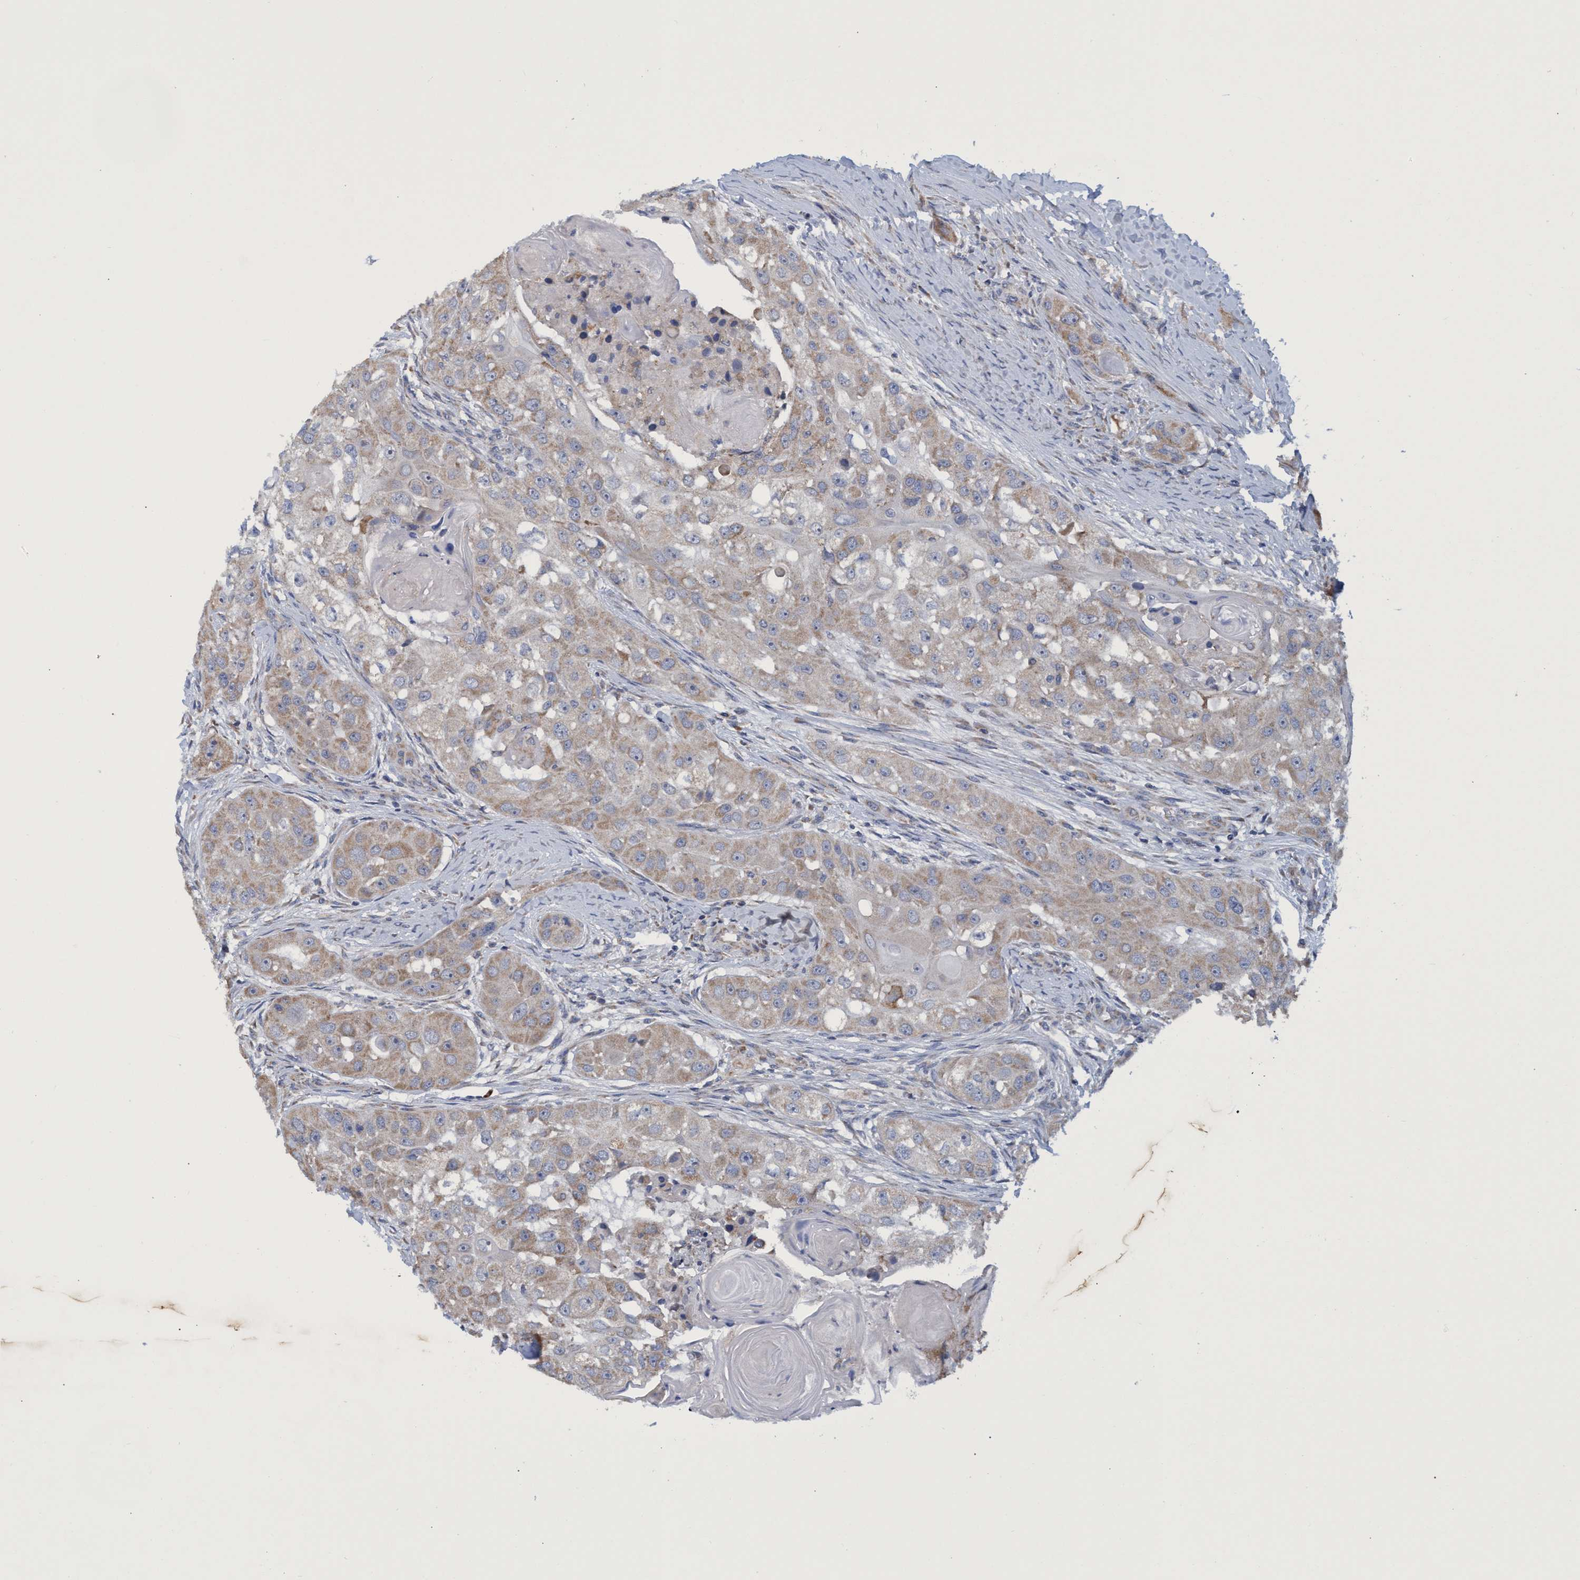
{"staining": {"intensity": "weak", "quantity": ">75%", "location": "cytoplasmic/membranous"}, "tissue": "head and neck cancer", "cell_type": "Tumor cells", "image_type": "cancer", "snomed": [{"axis": "morphology", "description": "Normal tissue, NOS"}, {"axis": "morphology", "description": "Squamous cell carcinoma, NOS"}, {"axis": "topography", "description": "Skeletal muscle"}, {"axis": "topography", "description": "Head-Neck"}], "caption": "The histopathology image reveals immunohistochemical staining of head and neck cancer. There is weak cytoplasmic/membranous expression is seen in approximately >75% of tumor cells.", "gene": "NAT16", "patient": {"sex": "male", "age": 51}}